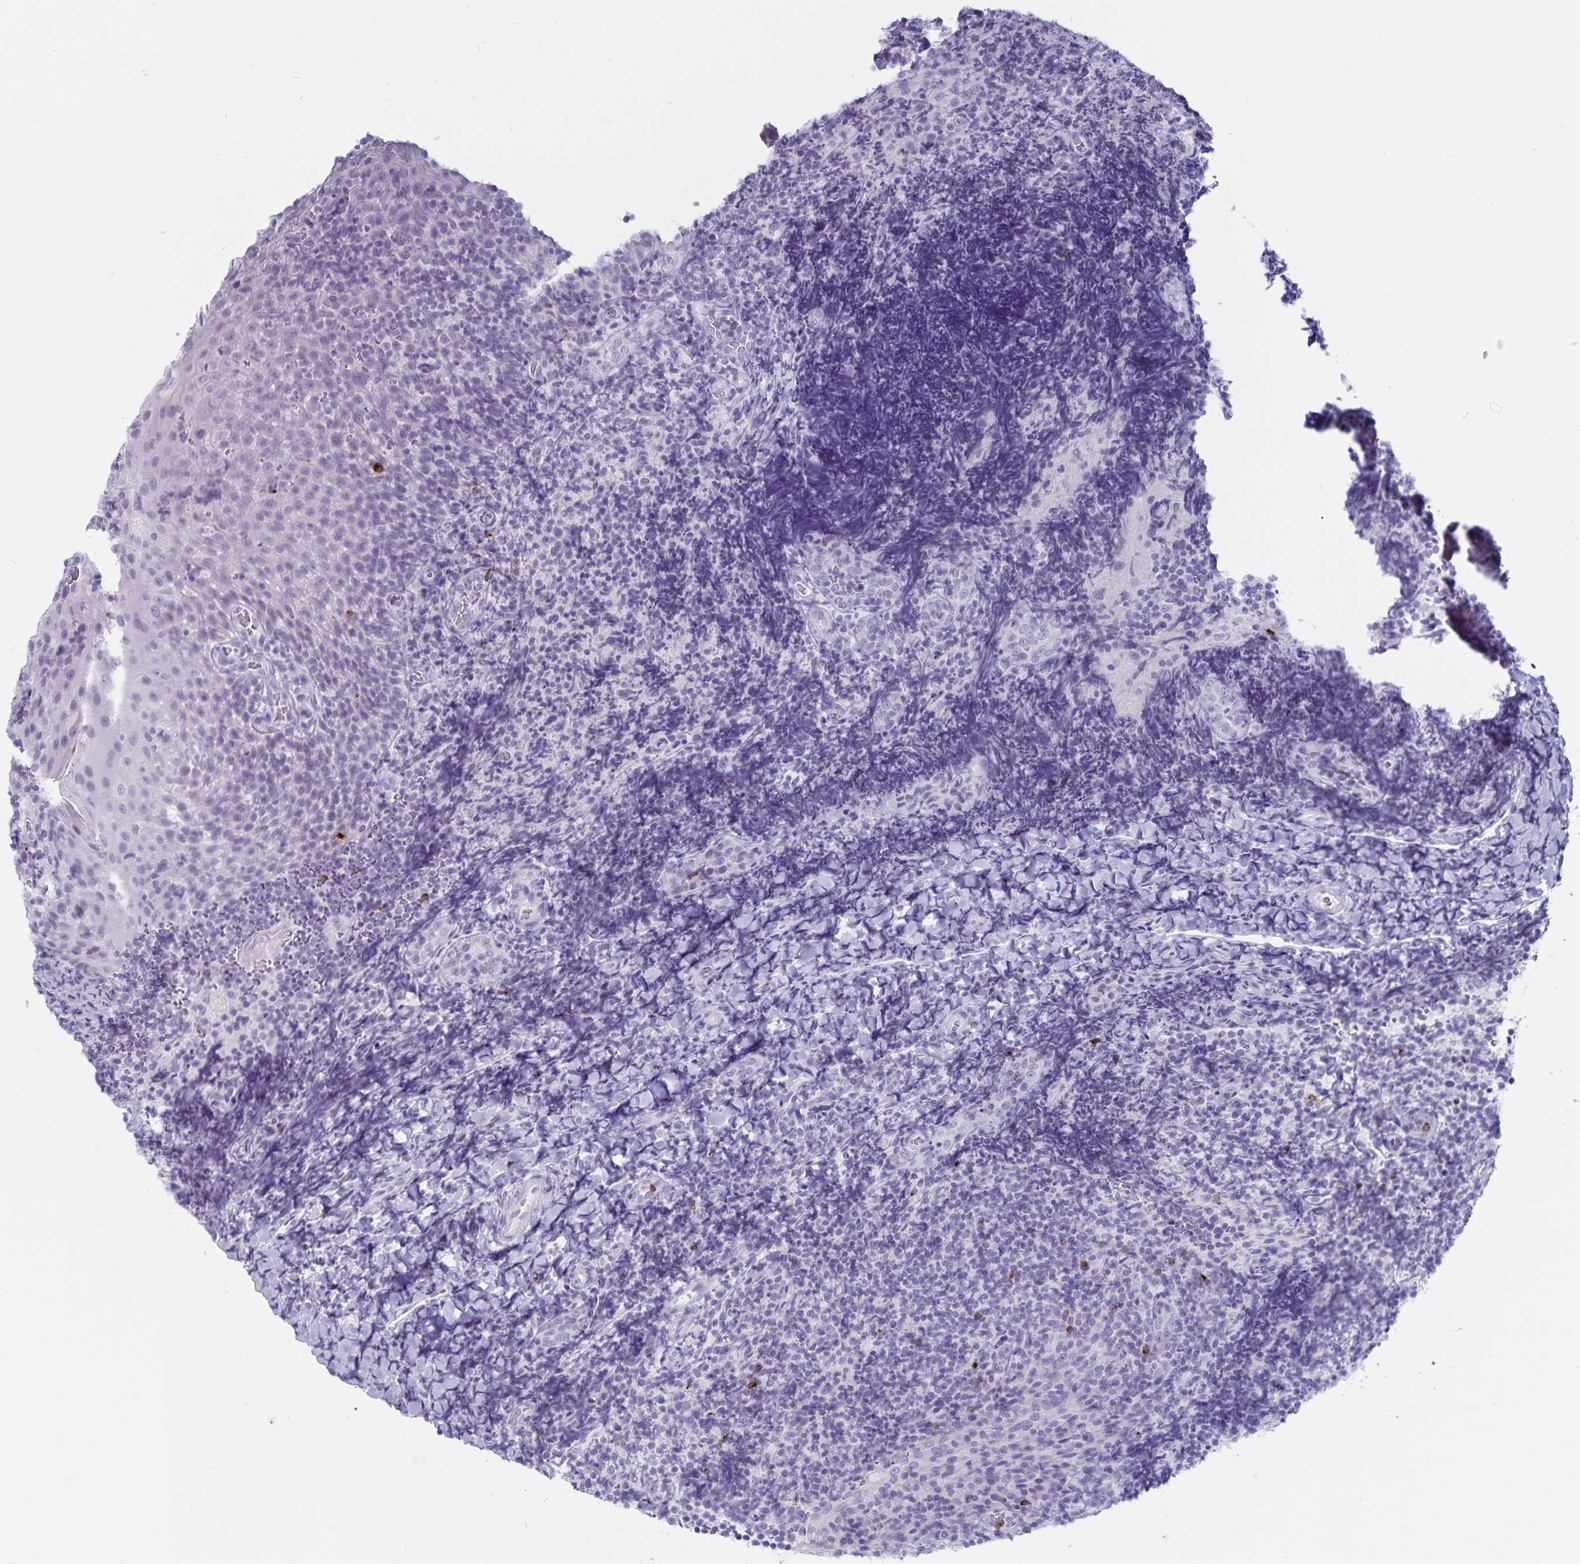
{"staining": {"intensity": "negative", "quantity": "none", "location": "none"}, "tissue": "tonsil", "cell_type": "Germinal center cells", "image_type": "normal", "snomed": [{"axis": "morphology", "description": "Normal tissue, NOS"}, {"axis": "topography", "description": "Tonsil"}], "caption": "Immunohistochemical staining of normal tonsil exhibits no significant staining in germinal center cells.", "gene": "GNLY", "patient": {"sex": "male", "age": 17}}